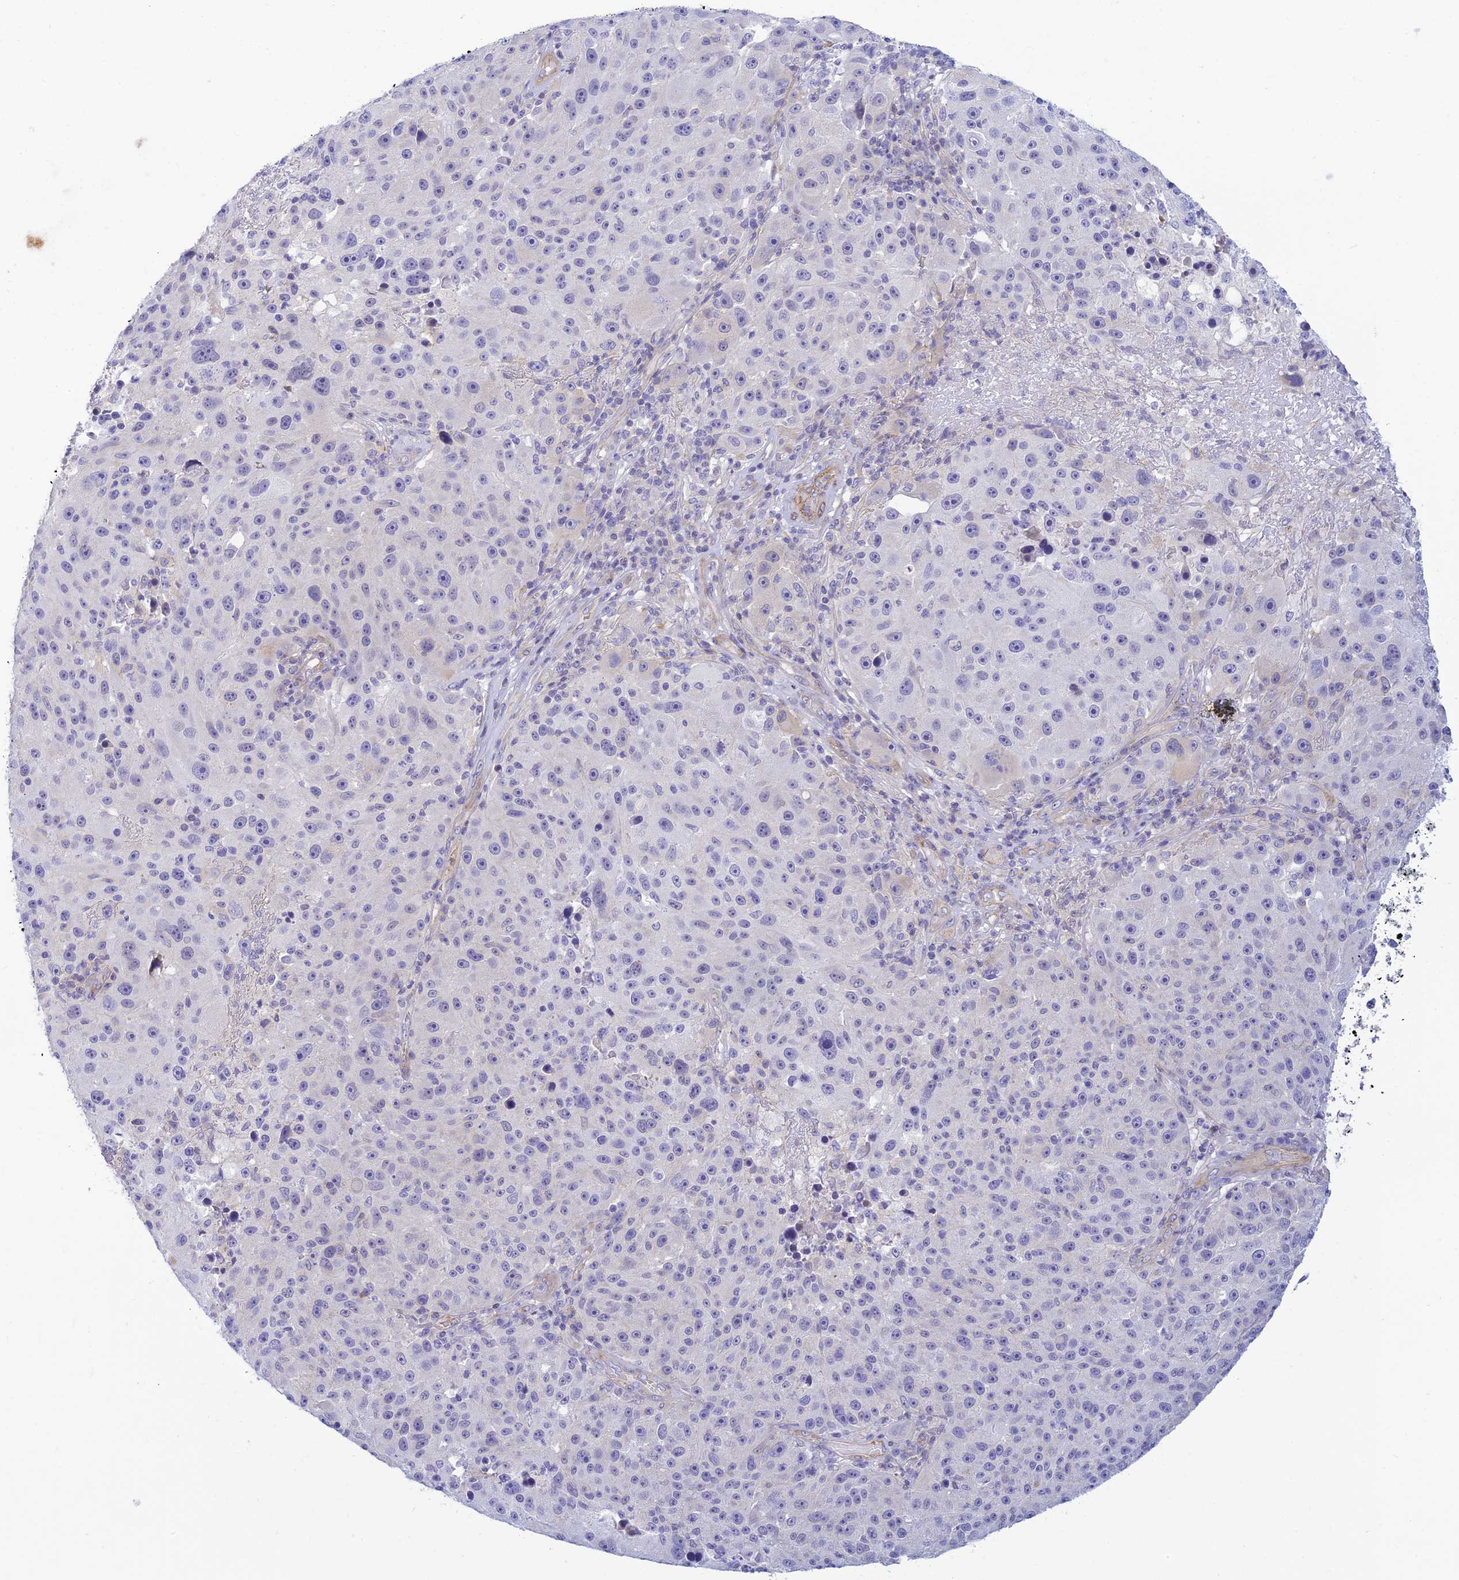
{"staining": {"intensity": "negative", "quantity": "none", "location": "none"}, "tissue": "melanoma", "cell_type": "Tumor cells", "image_type": "cancer", "snomed": [{"axis": "morphology", "description": "Malignant melanoma, NOS"}, {"axis": "topography", "description": "Skin"}], "caption": "Histopathology image shows no protein positivity in tumor cells of malignant melanoma tissue.", "gene": "FBXW4", "patient": {"sex": "male", "age": 53}}